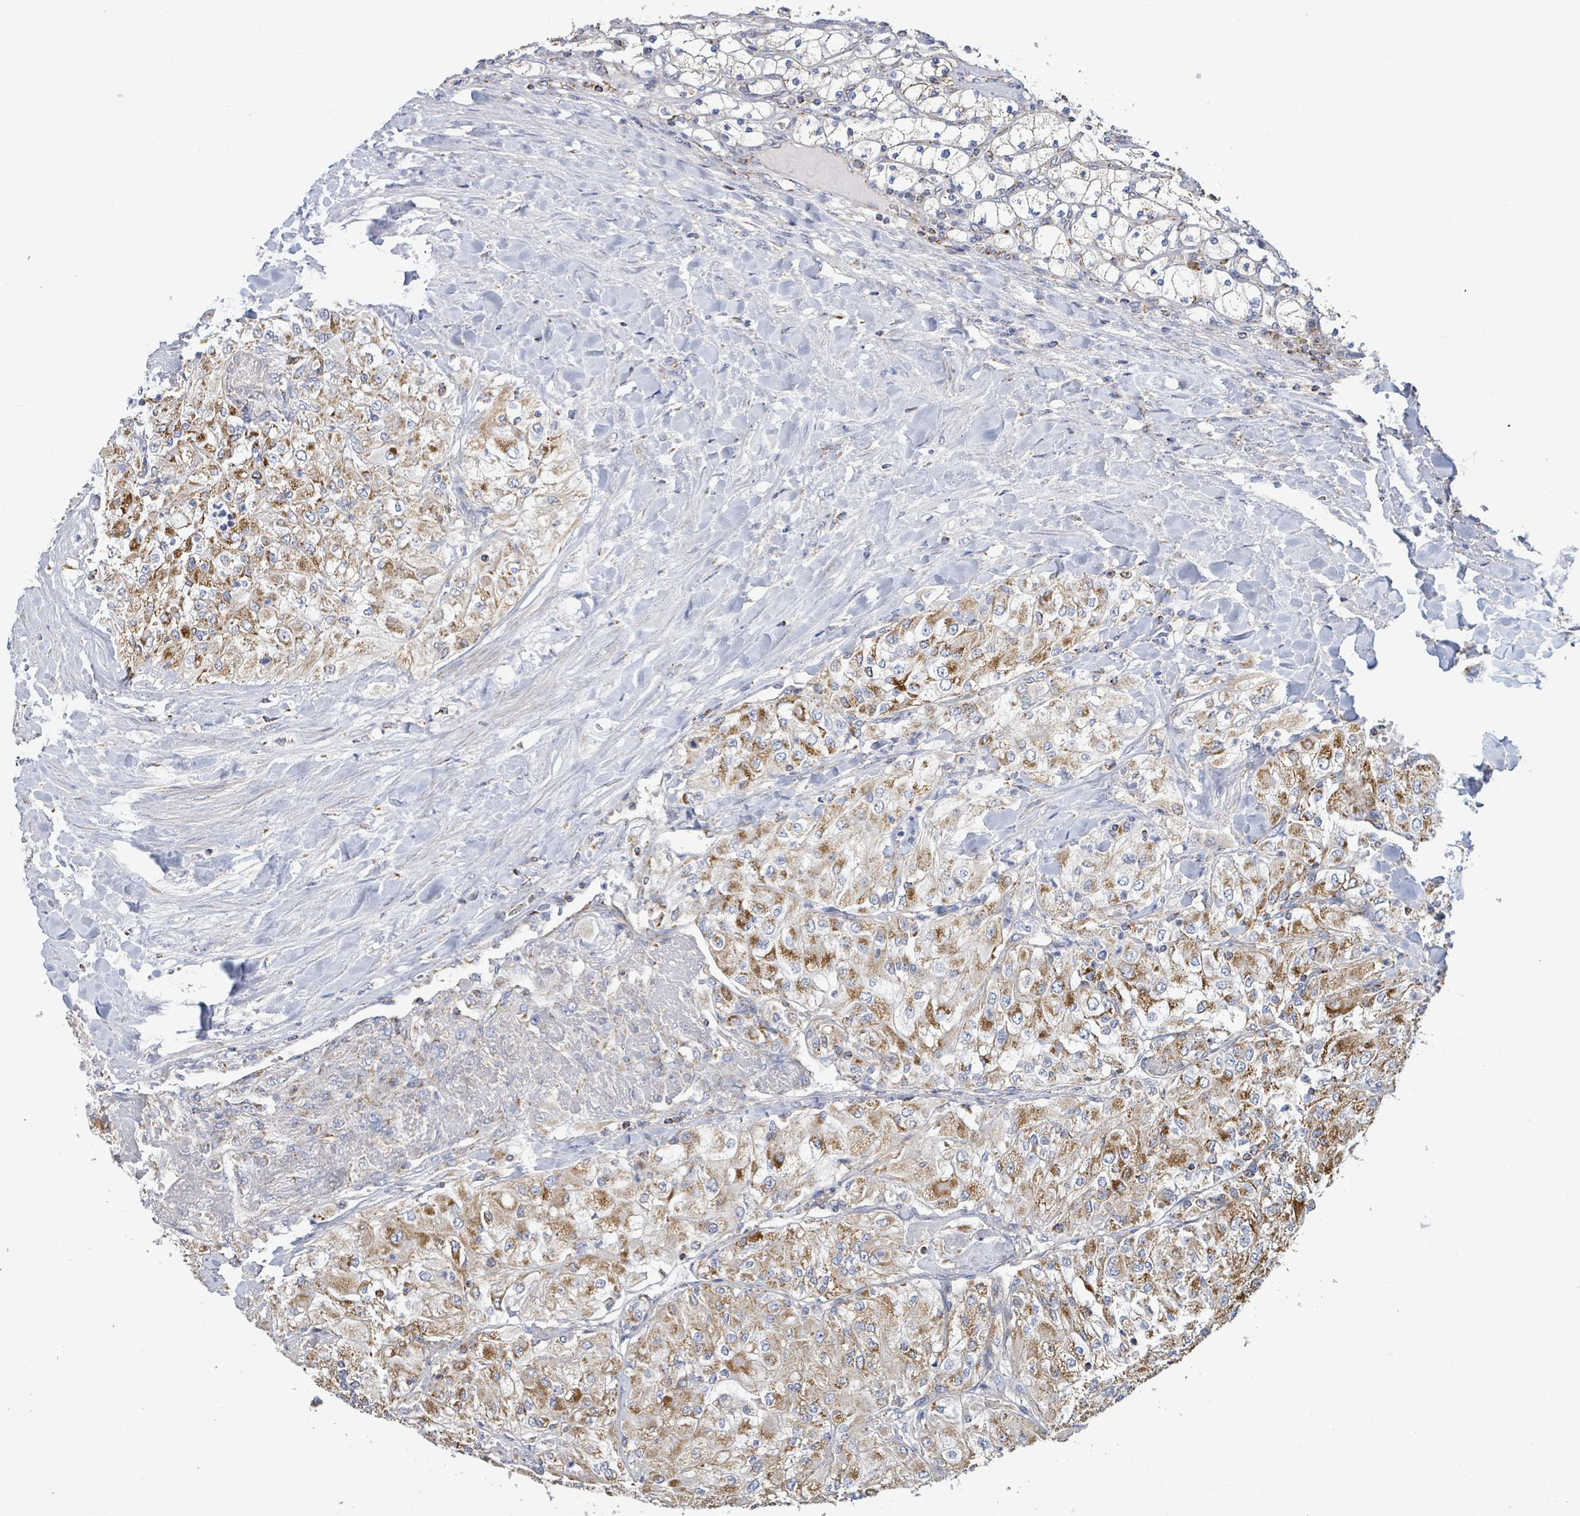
{"staining": {"intensity": "moderate", "quantity": "25%-75%", "location": "cytoplasmic/membranous"}, "tissue": "renal cancer", "cell_type": "Tumor cells", "image_type": "cancer", "snomed": [{"axis": "morphology", "description": "Adenocarcinoma, NOS"}, {"axis": "topography", "description": "Kidney"}], "caption": "An IHC photomicrograph of neoplastic tissue is shown. Protein staining in brown highlights moderate cytoplasmic/membranous positivity in adenocarcinoma (renal) within tumor cells.", "gene": "SUCLG2", "patient": {"sex": "male", "age": 80}}